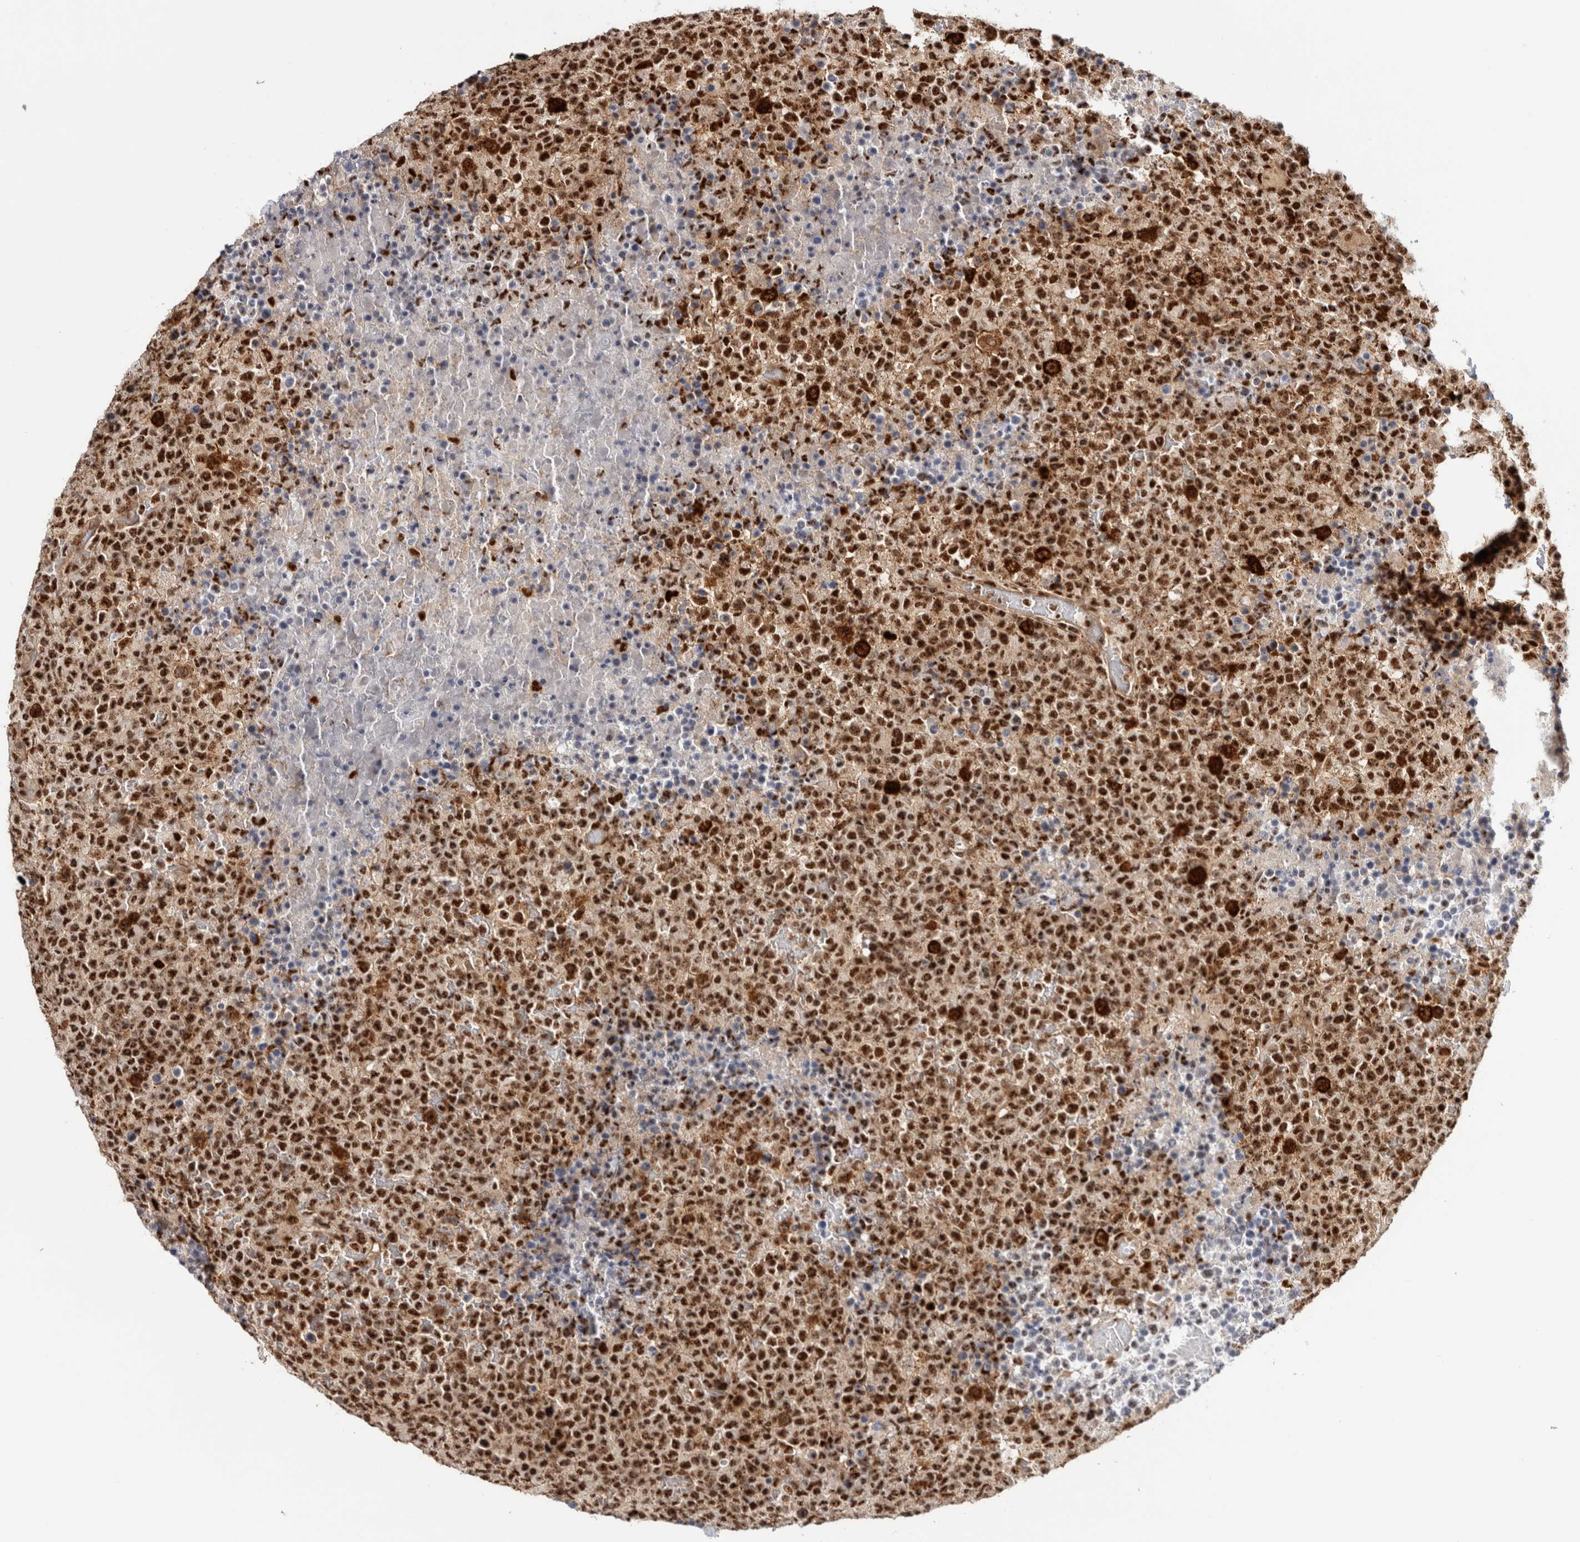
{"staining": {"intensity": "strong", "quantity": ">75%", "location": "nuclear"}, "tissue": "lymphoma", "cell_type": "Tumor cells", "image_type": "cancer", "snomed": [{"axis": "morphology", "description": "Malignant lymphoma, non-Hodgkin's type, High grade"}, {"axis": "topography", "description": "Lymph node"}], "caption": "Lymphoma was stained to show a protein in brown. There is high levels of strong nuclear expression in approximately >75% of tumor cells. The protein is stained brown, and the nuclei are stained in blue (DAB (3,3'-diaminobenzidine) IHC with brightfield microscopy, high magnification).", "gene": "MKNK1", "patient": {"sex": "male", "age": 13}}